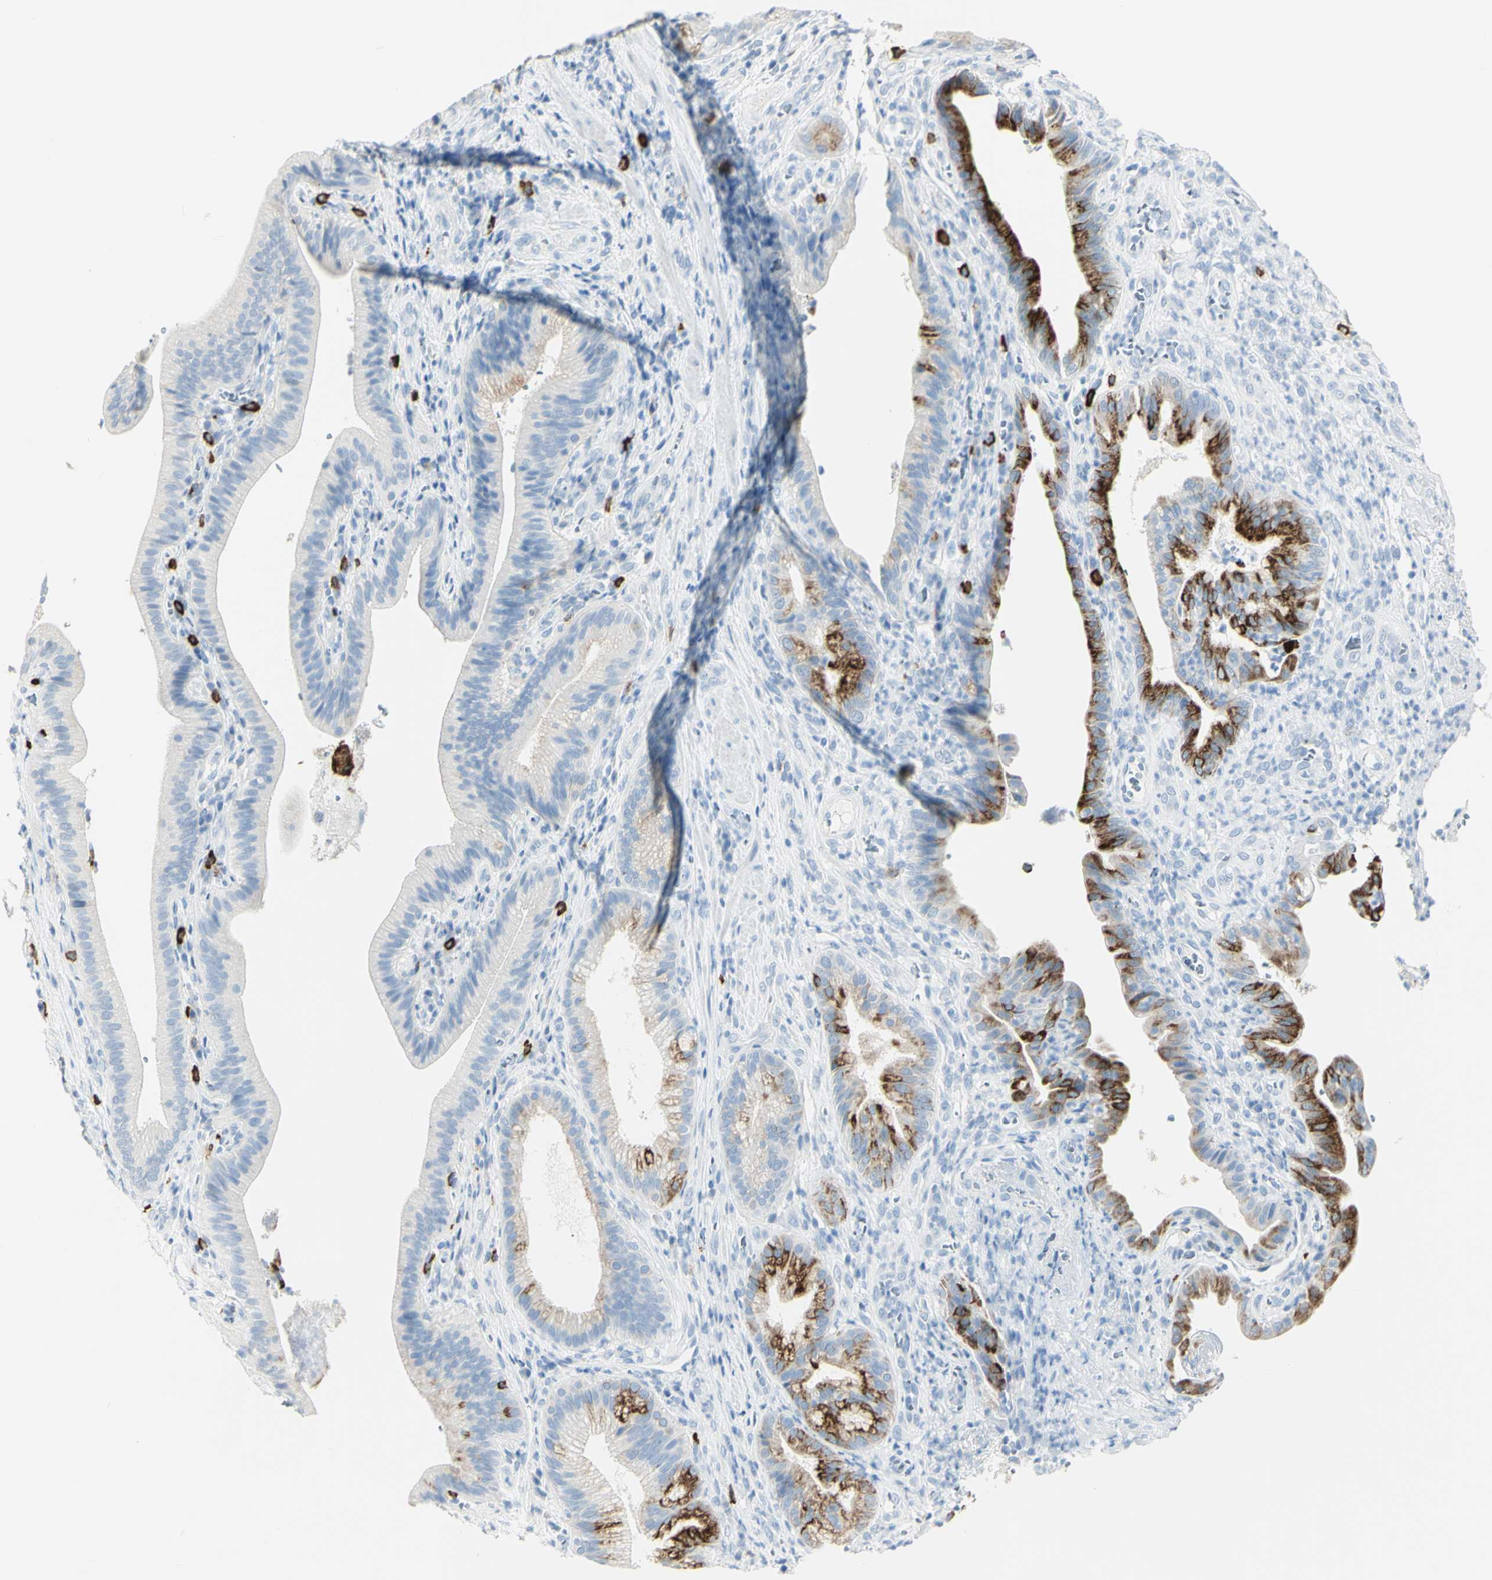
{"staining": {"intensity": "strong", "quantity": "<25%", "location": "cytoplasmic/membranous"}, "tissue": "pancreatic cancer", "cell_type": "Tumor cells", "image_type": "cancer", "snomed": [{"axis": "morphology", "description": "Adenocarcinoma, NOS"}, {"axis": "topography", "description": "Pancreas"}], "caption": "Immunohistochemistry (IHC) micrograph of human pancreatic cancer (adenocarcinoma) stained for a protein (brown), which reveals medium levels of strong cytoplasmic/membranous positivity in about <25% of tumor cells.", "gene": "LETM1", "patient": {"sex": "female", "age": 75}}